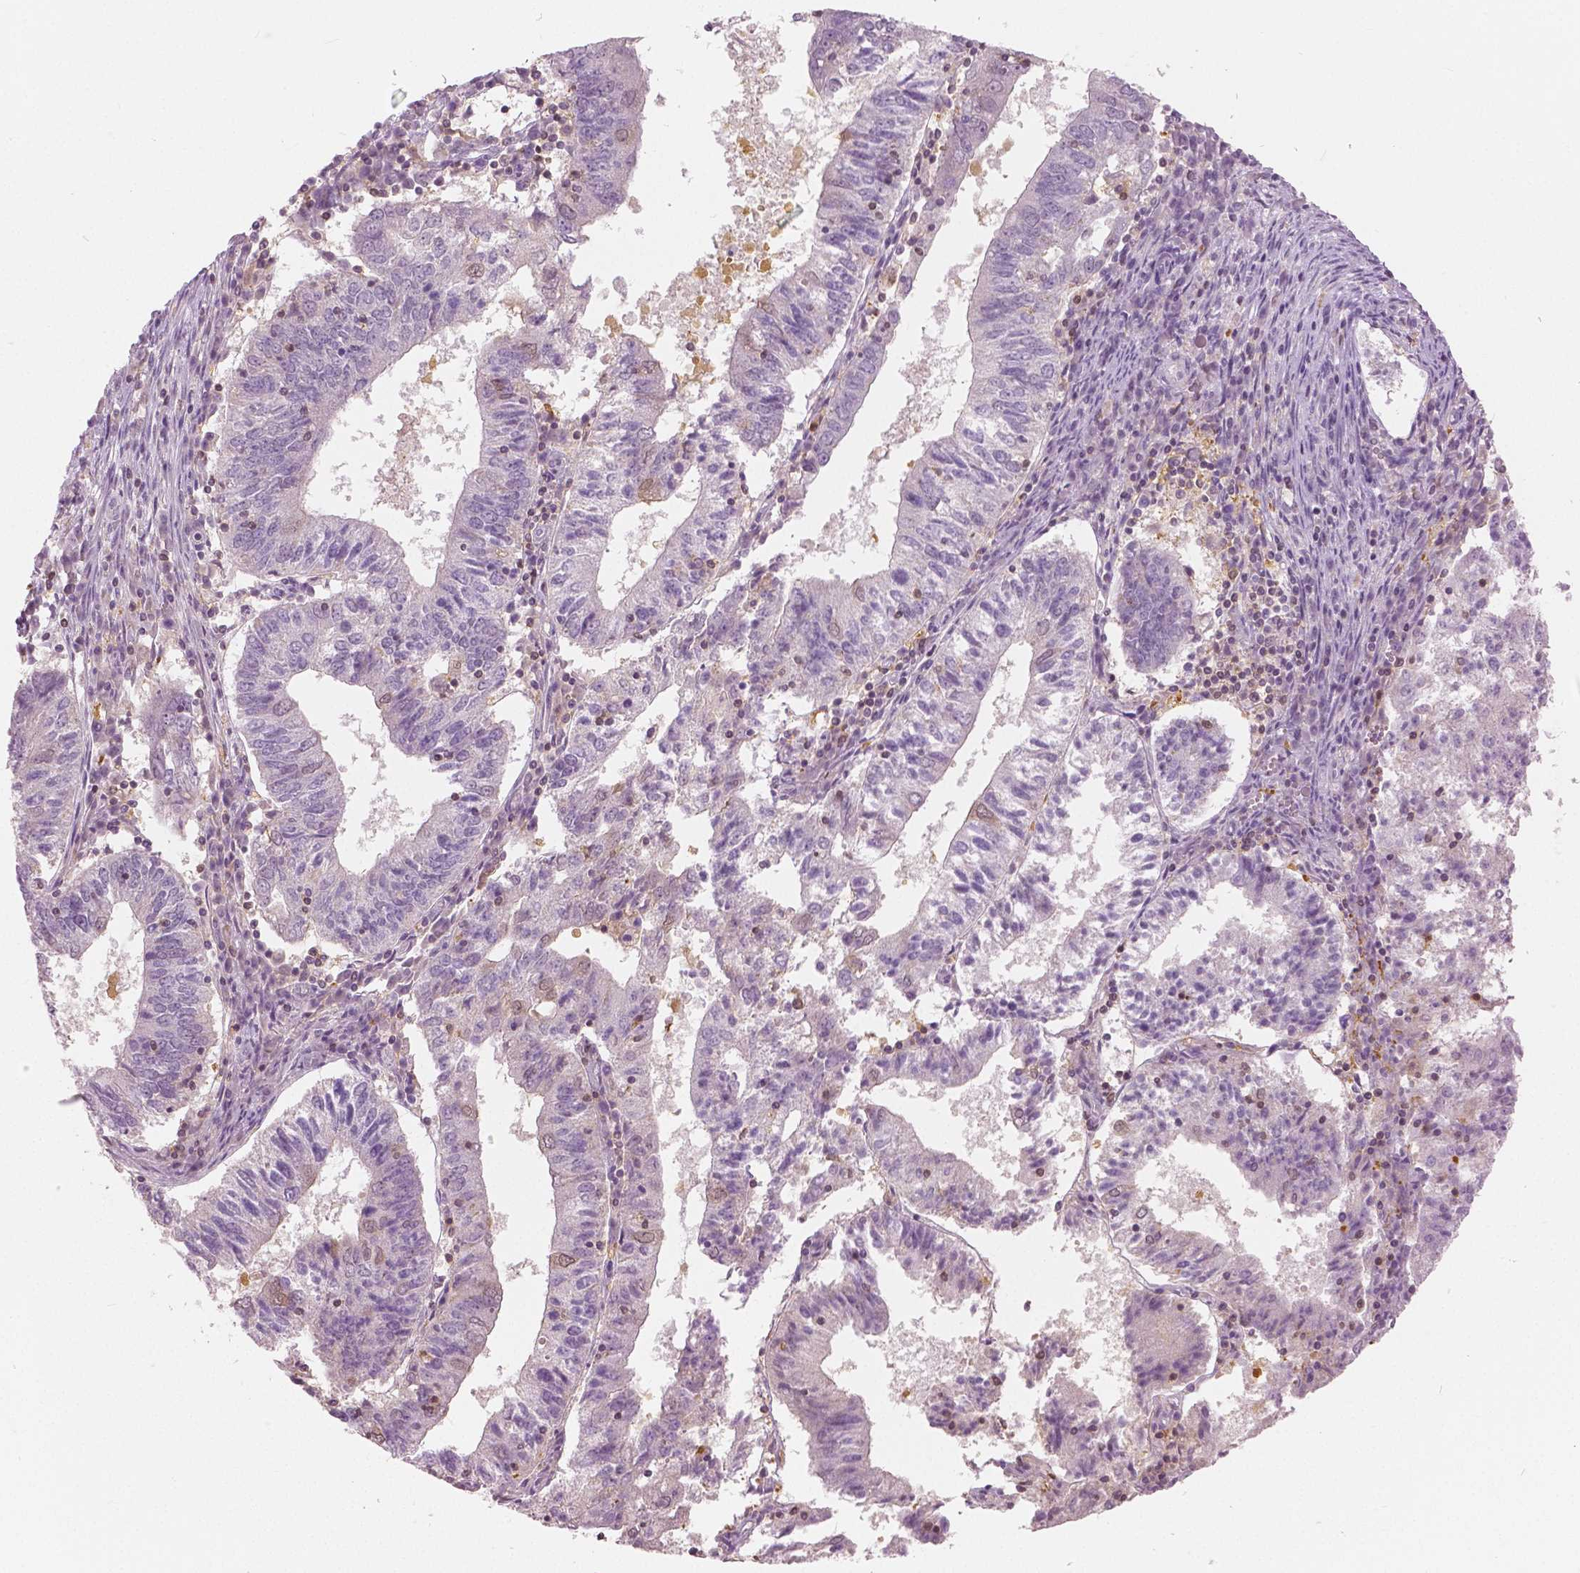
{"staining": {"intensity": "negative", "quantity": "none", "location": "none"}, "tissue": "endometrial cancer", "cell_type": "Tumor cells", "image_type": "cancer", "snomed": [{"axis": "morphology", "description": "Adenocarcinoma, NOS"}, {"axis": "topography", "description": "Endometrium"}], "caption": "This is an immunohistochemistry image of human endometrial adenocarcinoma. There is no positivity in tumor cells.", "gene": "GALM", "patient": {"sex": "female", "age": 82}}